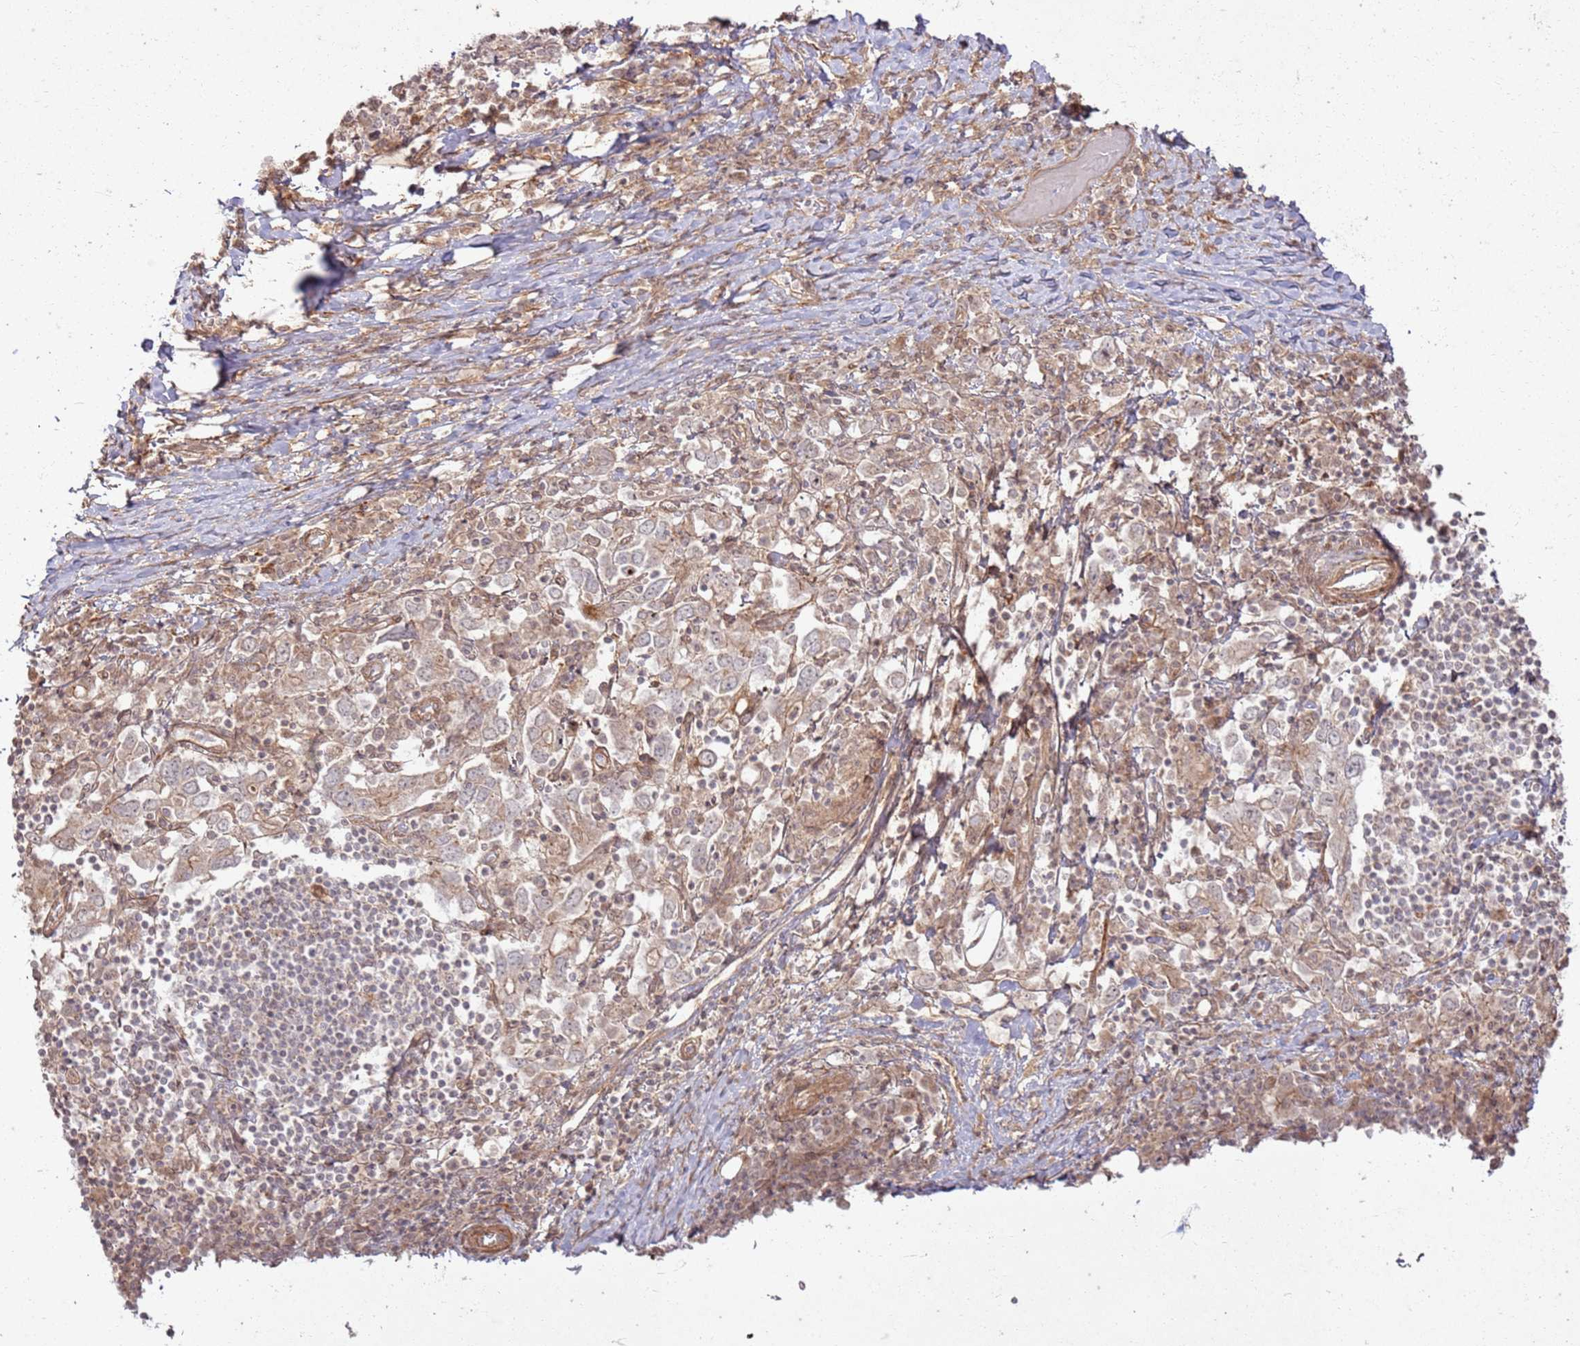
{"staining": {"intensity": "weak", "quantity": ">75%", "location": "cytoplasmic/membranous,nuclear"}, "tissue": "stomach cancer", "cell_type": "Tumor cells", "image_type": "cancer", "snomed": [{"axis": "morphology", "description": "Adenocarcinoma, NOS"}, {"axis": "topography", "description": "Stomach, upper"}, {"axis": "topography", "description": "Stomach"}], "caption": "Immunohistochemistry staining of stomach cancer, which shows low levels of weak cytoplasmic/membranous and nuclear expression in about >75% of tumor cells indicating weak cytoplasmic/membranous and nuclear protein expression. The staining was performed using DAB (3,3'-diaminobenzidine) (brown) for protein detection and nuclei were counterstained in hematoxylin (blue).", "gene": "ZNF623", "patient": {"sex": "male", "age": 62}}